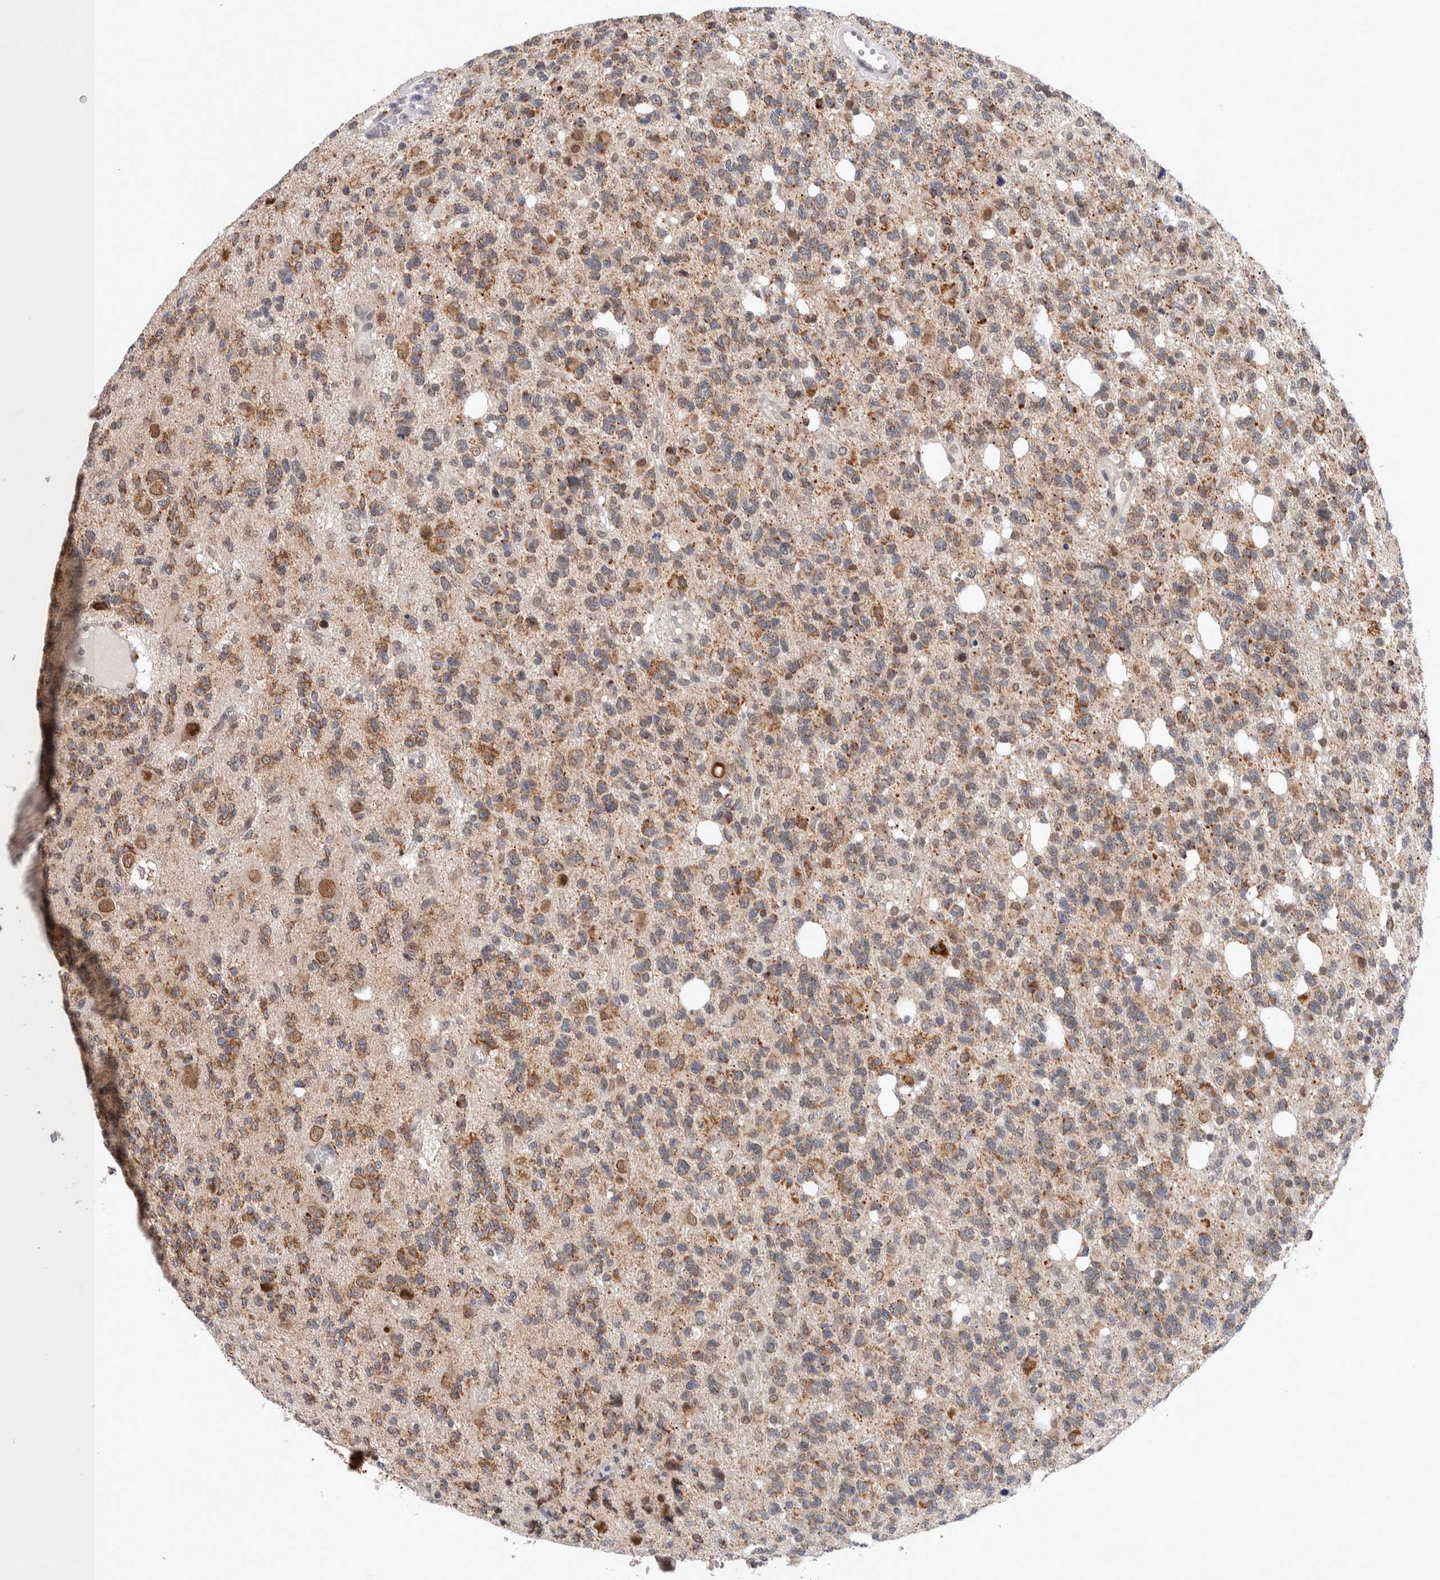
{"staining": {"intensity": "moderate", "quantity": ">75%", "location": "cytoplasmic/membranous,nuclear"}, "tissue": "glioma", "cell_type": "Tumor cells", "image_type": "cancer", "snomed": [{"axis": "morphology", "description": "Glioma, malignant, High grade"}, {"axis": "topography", "description": "Brain"}], "caption": "Glioma stained with DAB (3,3'-diaminobenzidine) immunohistochemistry (IHC) exhibits medium levels of moderate cytoplasmic/membranous and nuclear positivity in about >75% of tumor cells. (DAB IHC with brightfield microscopy, high magnification).", "gene": "CRAT", "patient": {"sex": "female", "age": 62}}